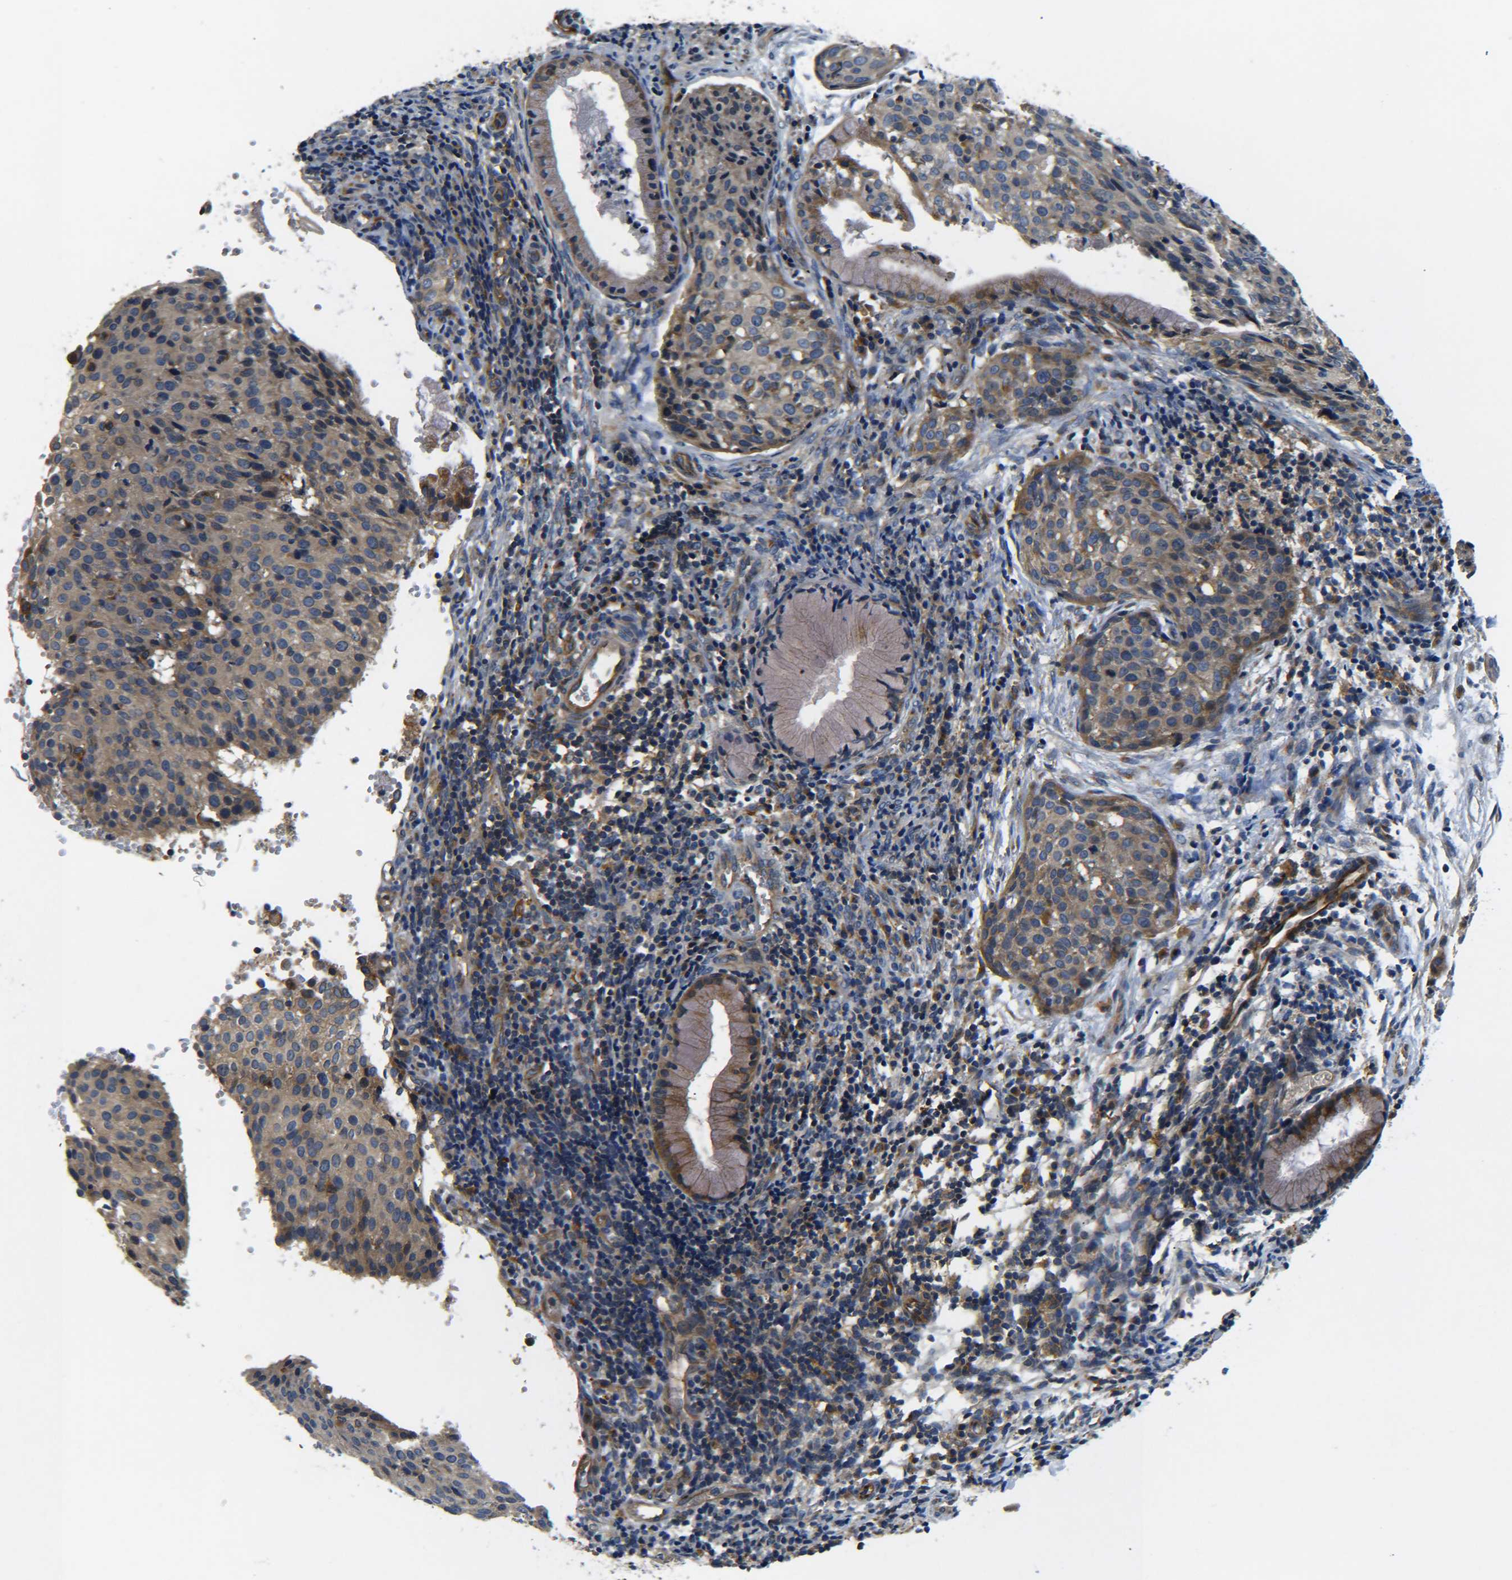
{"staining": {"intensity": "moderate", "quantity": ">75%", "location": "cytoplasmic/membranous"}, "tissue": "cervical cancer", "cell_type": "Tumor cells", "image_type": "cancer", "snomed": [{"axis": "morphology", "description": "Squamous cell carcinoma, NOS"}, {"axis": "topography", "description": "Cervix"}], "caption": "Human squamous cell carcinoma (cervical) stained with a protein marker reveals moderate staining in tumor cells.", "gene": "LRCH3", "patient": {"sex": "female", "age": 38}}